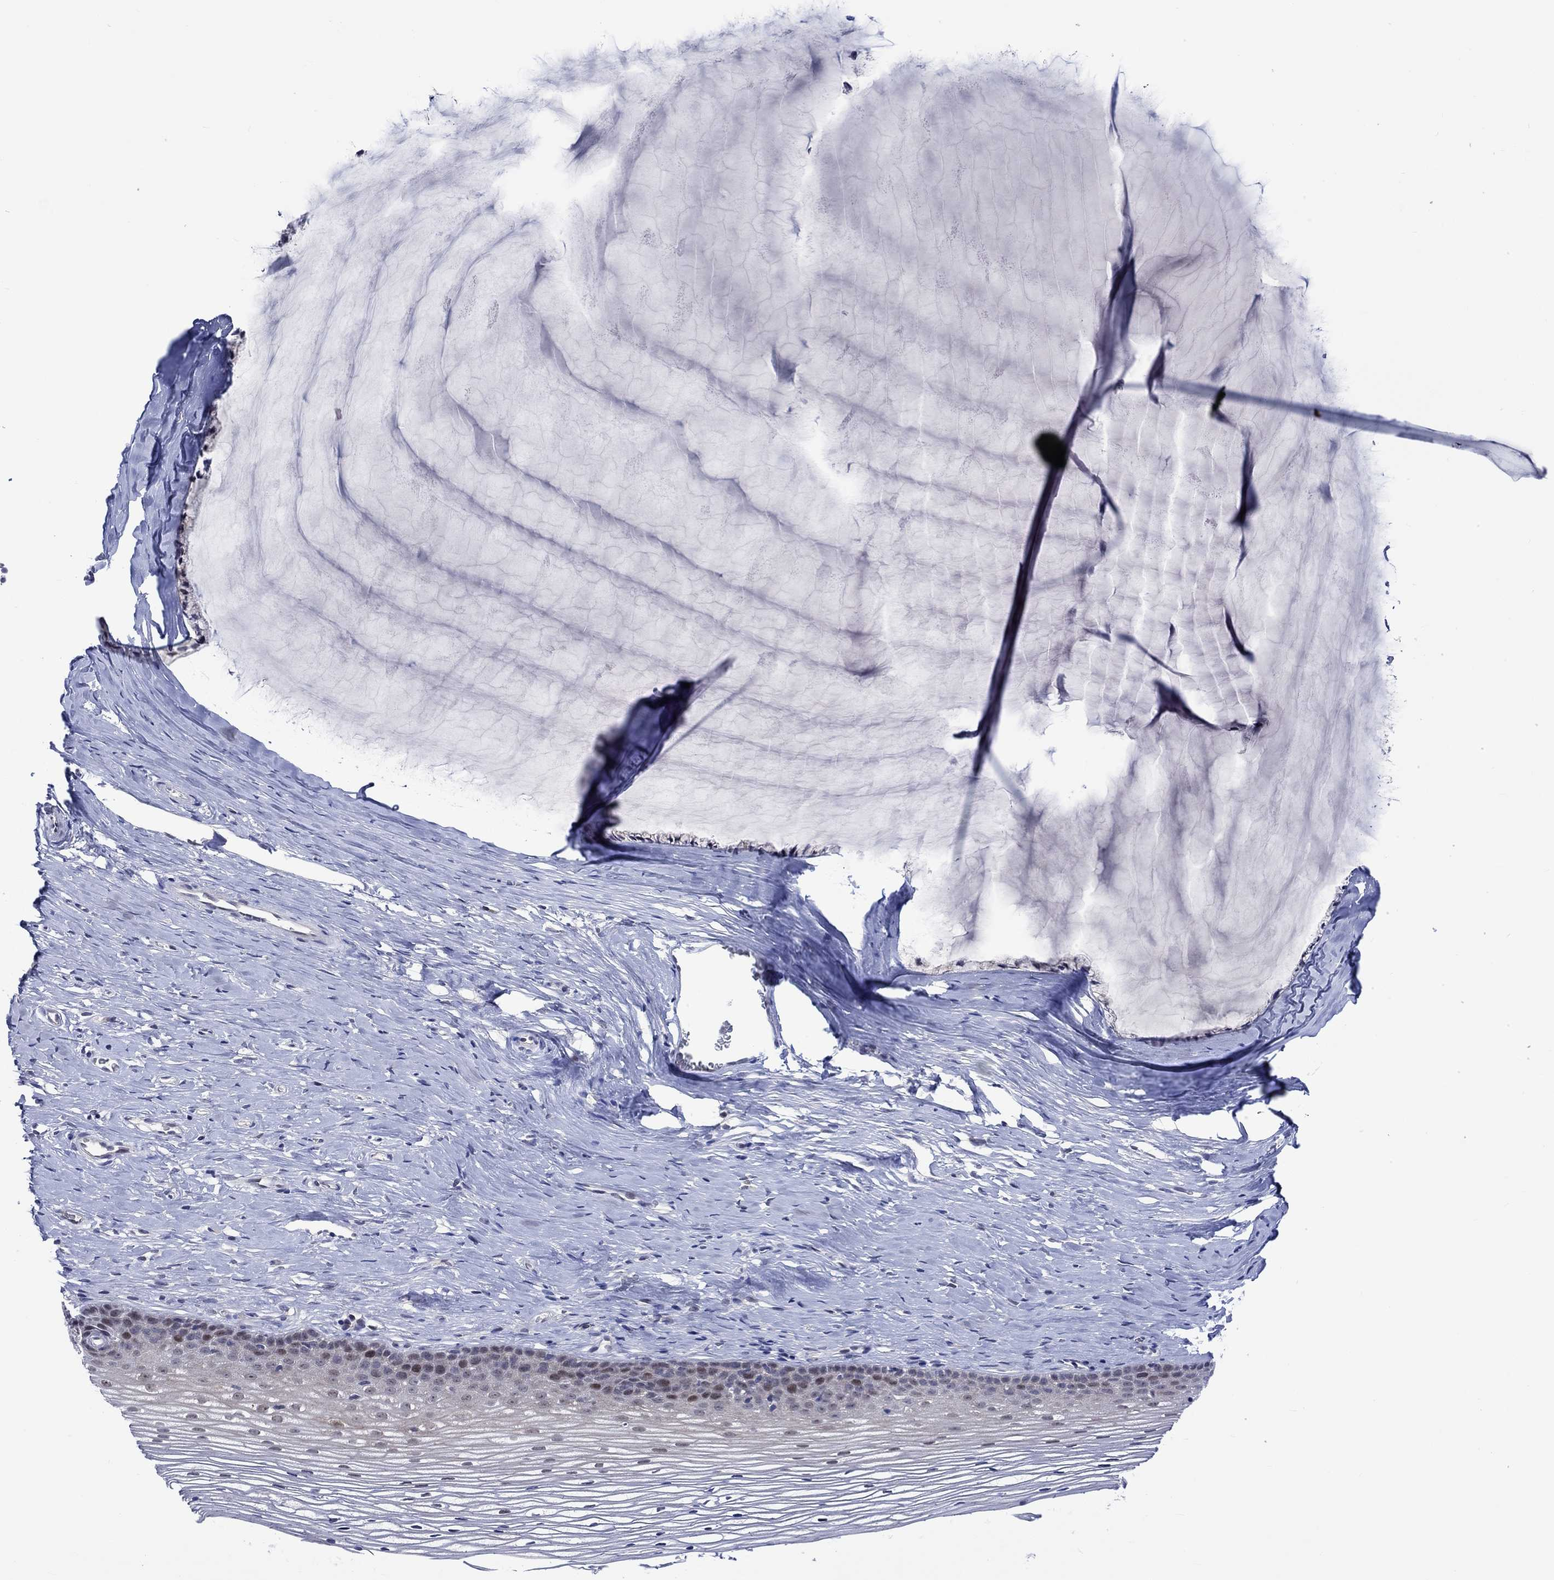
{"staining": {"intensity": "negative", "quantity": "none", "location": "none"}, "tissue": "cervix", "cell_type": "Glandular cells", "image_type": "normal", "snomed": [{"axis": "morphology", "description": "Normal tissue, NOS"}, {"axis": "topography", "description": "Cervix"}], "caption": "An immunohistochemistry (IHC) image of unremarkable cervix is shown. There is no staining in glandular cells of cervix. (DAB (3,3'-diaminobenzidine) immunohistochemistry (IHC), high magnification).", "gene": "E2F8", "patient": {"sex": "female", "age": 40}}